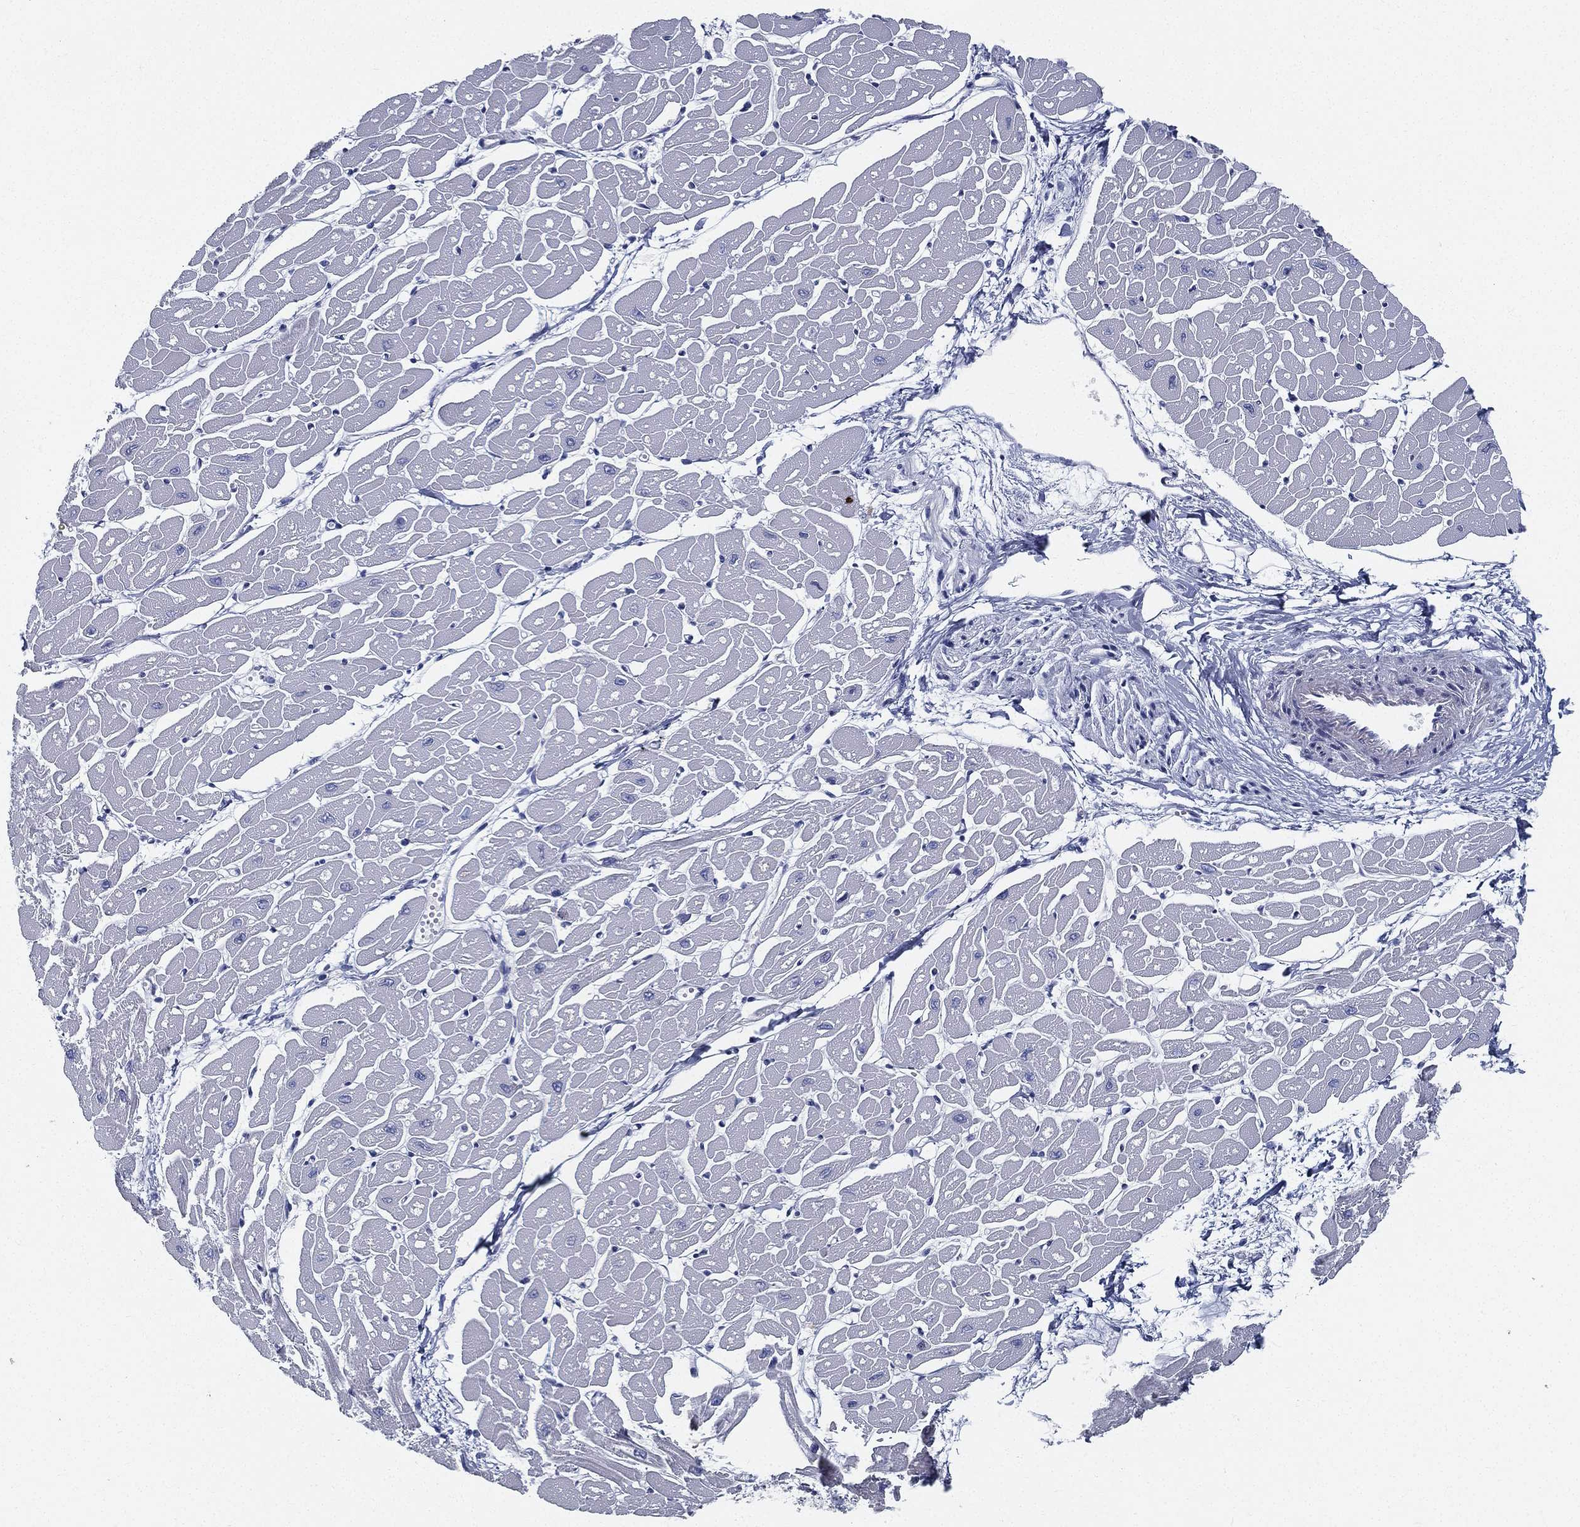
{"staining": {"intensity": "negative", "quantity": "none", "location": "none"}, "tissue": "heart muscle", "cell_type": "Cardiomyocytes", "image_type": "normal", "snomed": [{"axis": "morphology", "description": "Normal tissue, NOS"}, {"axis": "topography", "description": "Heart"}], "caption": "The histopathology image displays no staining of cardiomyocytes in normal heart muscle. Nuclei are stained in blue.", "gene": "SPPL2C", "patient": {"sex": "male", "age": 57}}